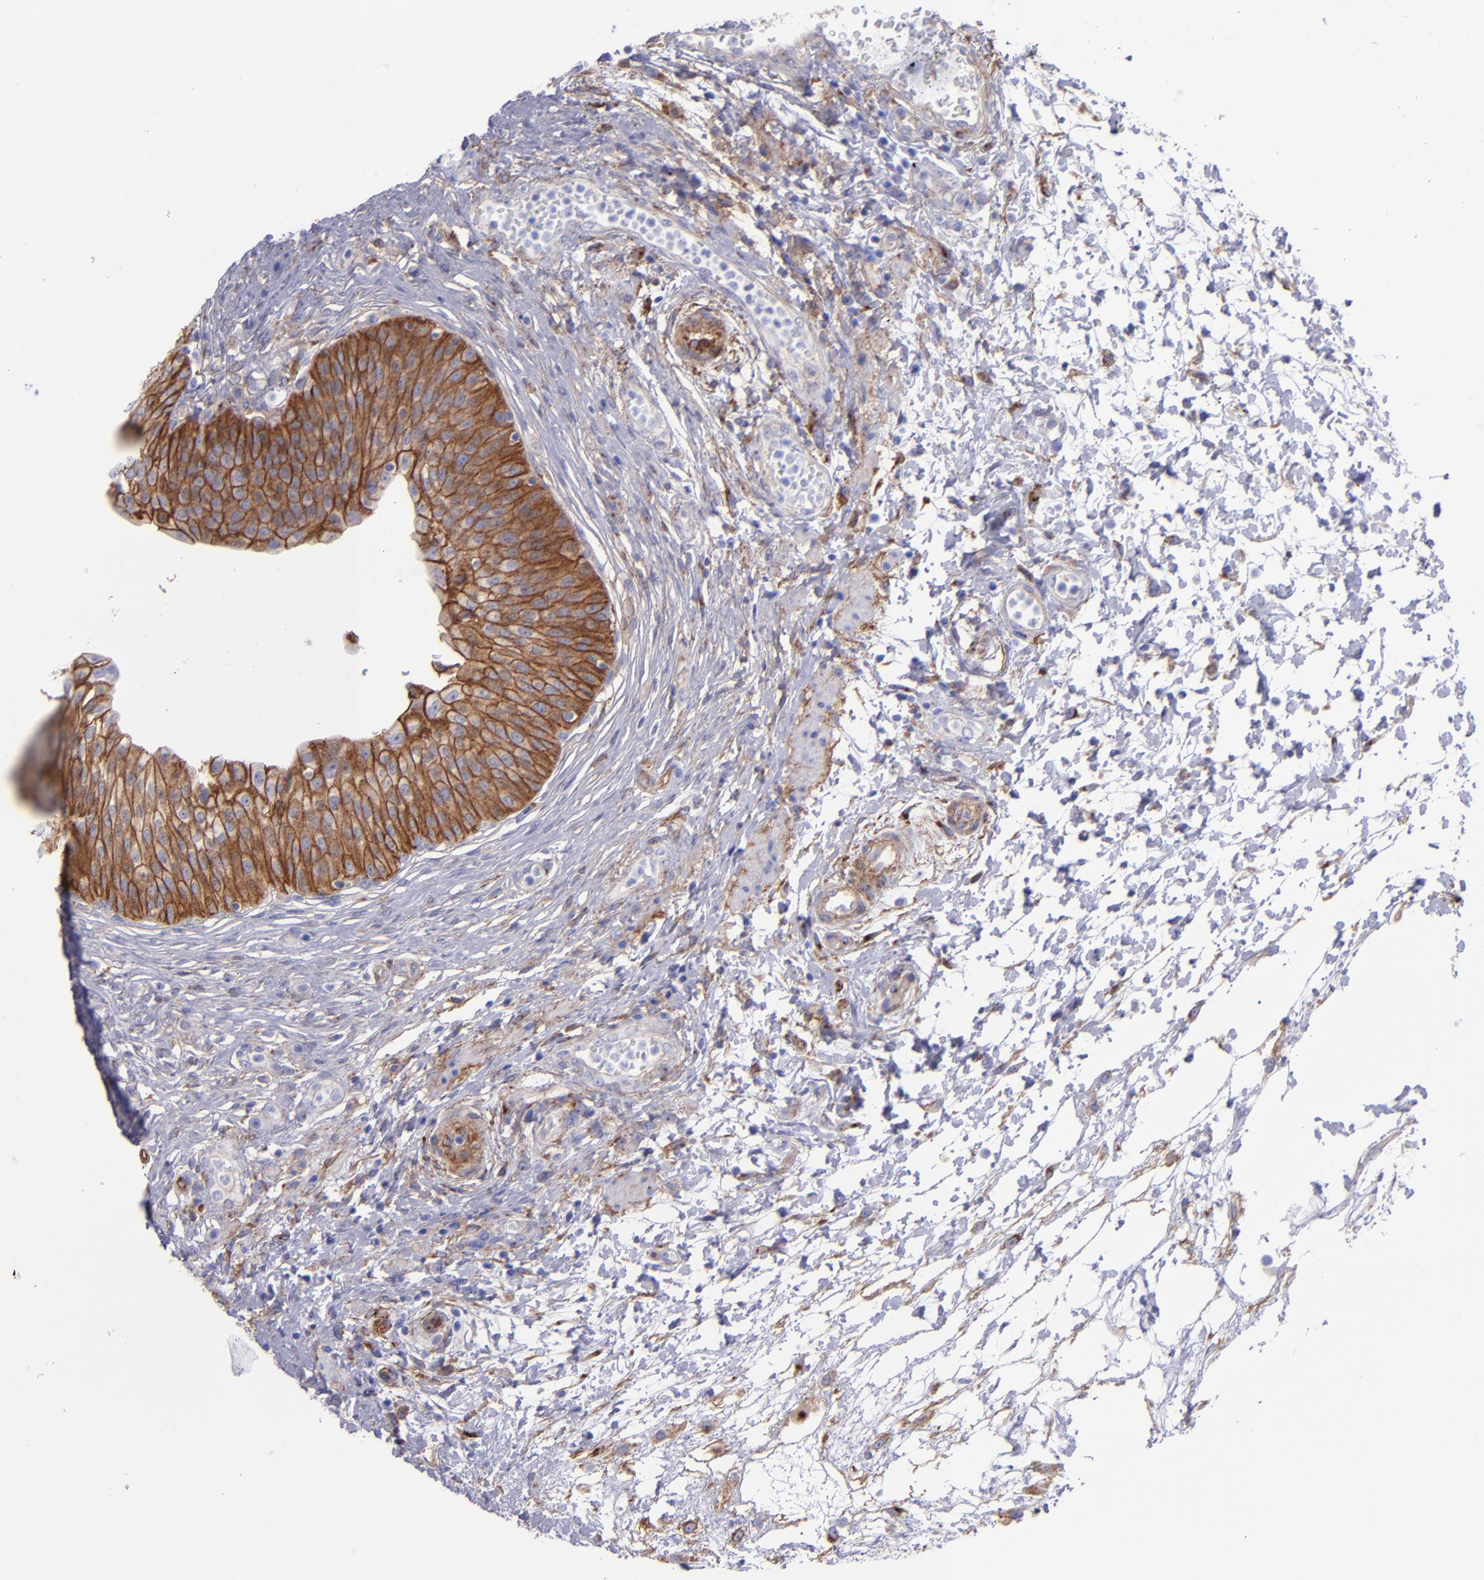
{"staining": {"intensity": "strong", "quantity": ">75%", "location": "cytoplasmic/membranous"}, "tissue": "urinary bladder", "cell_type": "Urothelial cells", "image_type": "normal", "snomed": [{"axis": "morphology", "description": "Normal tissue, NOS"}, {"axis": "topography", "description": "Smooth muscle"}, {"axis": "topography", "description": "Urinary bladder"}], "caption": "High-magnification brightfield microscopy of benign urinary bladder stained with DAB (brown) and counterstained with hematoxylin (blue). urothelial cells exhibit strong cytoplasmic/membranous expression is seen in approximately>75% of cells.", "gene": "ITGAV", "patient": {"sex": "male", "age": 35}}